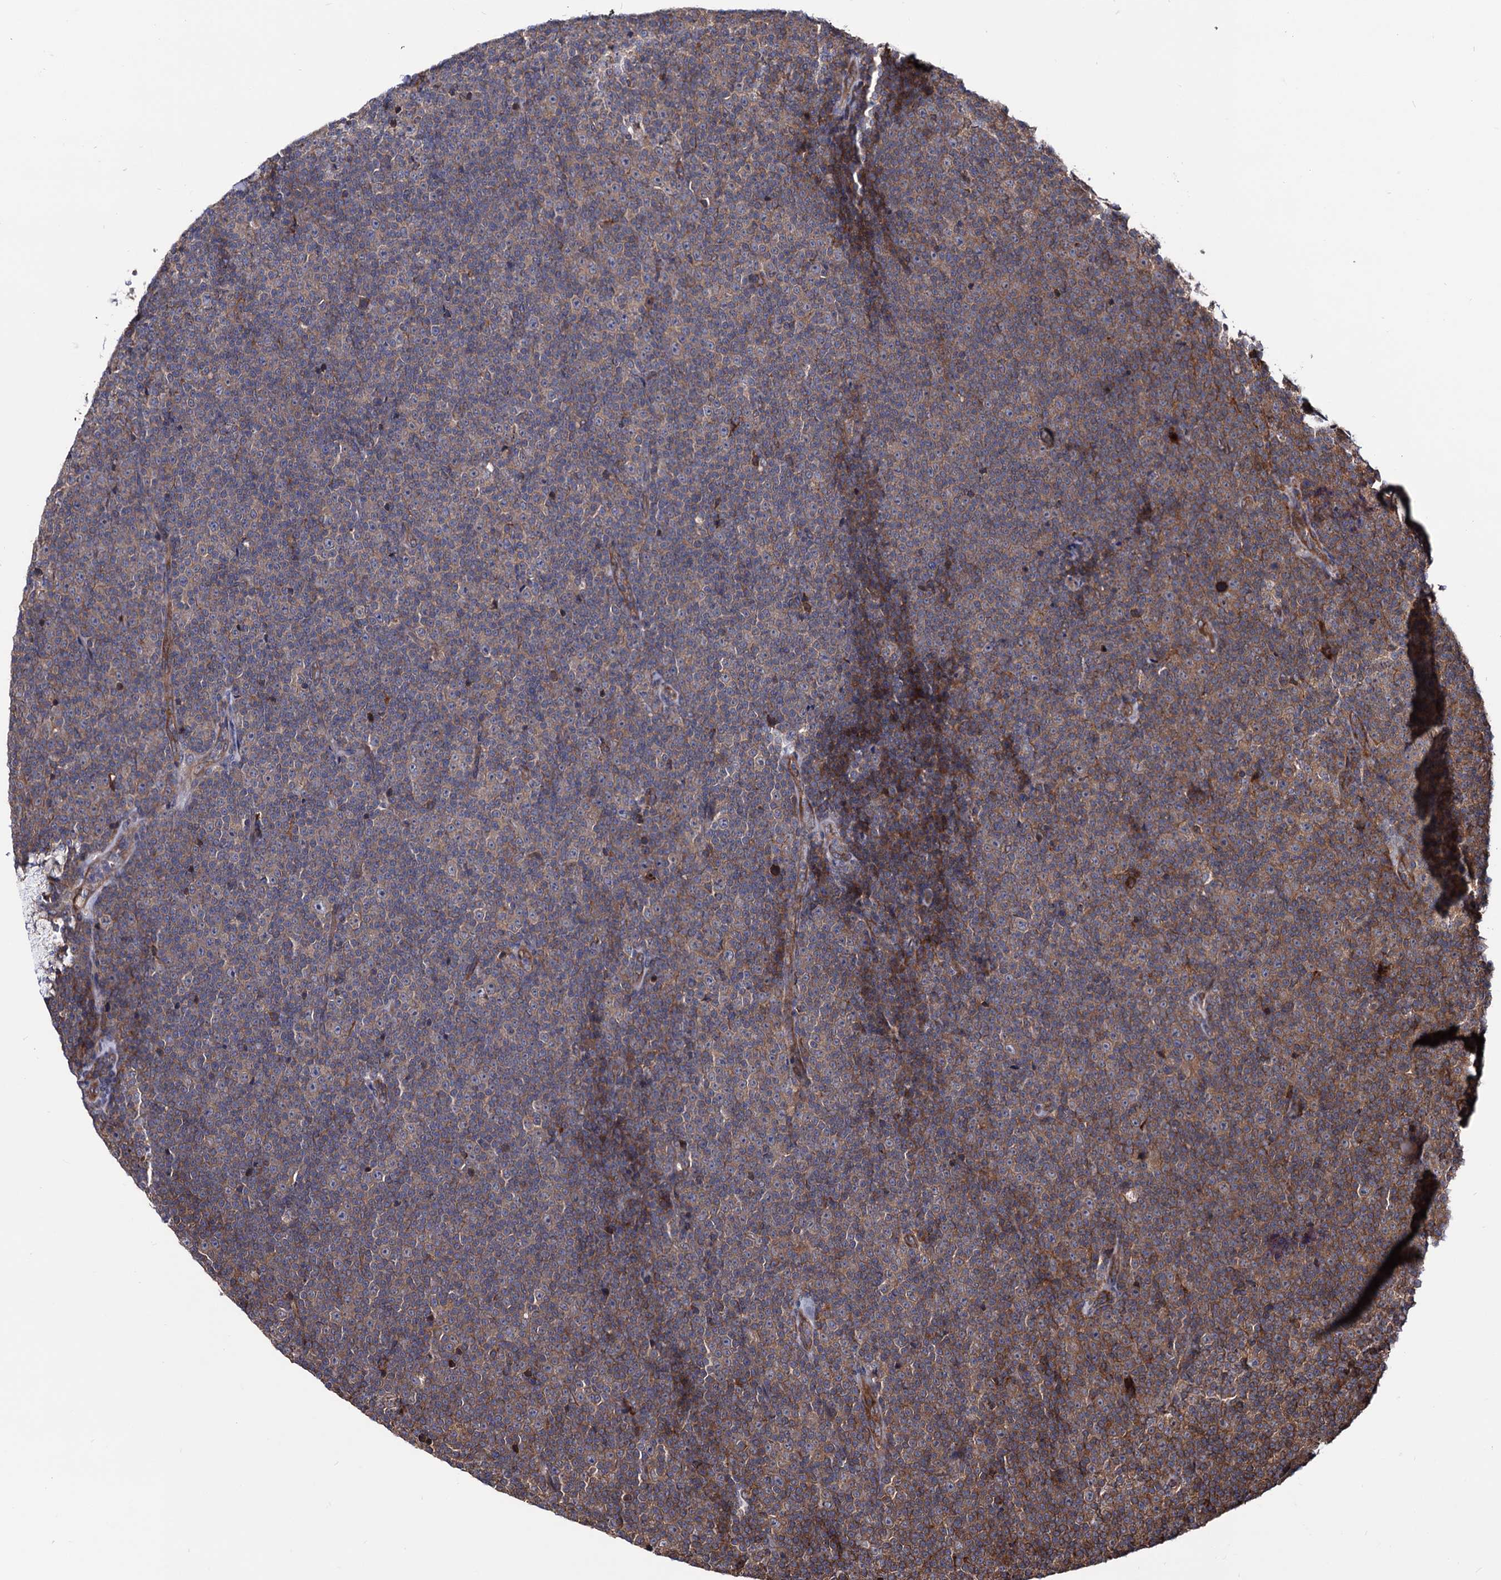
{"staining": {"intensity": "weak", "quantity": "25%-75%", "location": "cytoplasmic/membranous"}, "tissue": "lymphoma", "cell_type": "Tumor cells", "image_type": "cancer", "snomed": [{"axis": "morphology", "description": "Malignant lymphoma, non-Hodgkin's type, Low grade"}, {"axis": "topography", "description": "Lymph node"}], "caption": "Immunohistochemical staining of human lymphoma shows weak cytoplasmic/membranous protein staining in about 25%-75% of tumor cells.", "gene": "FERMT2", "patient": {"sex": "female", "age": 67}}